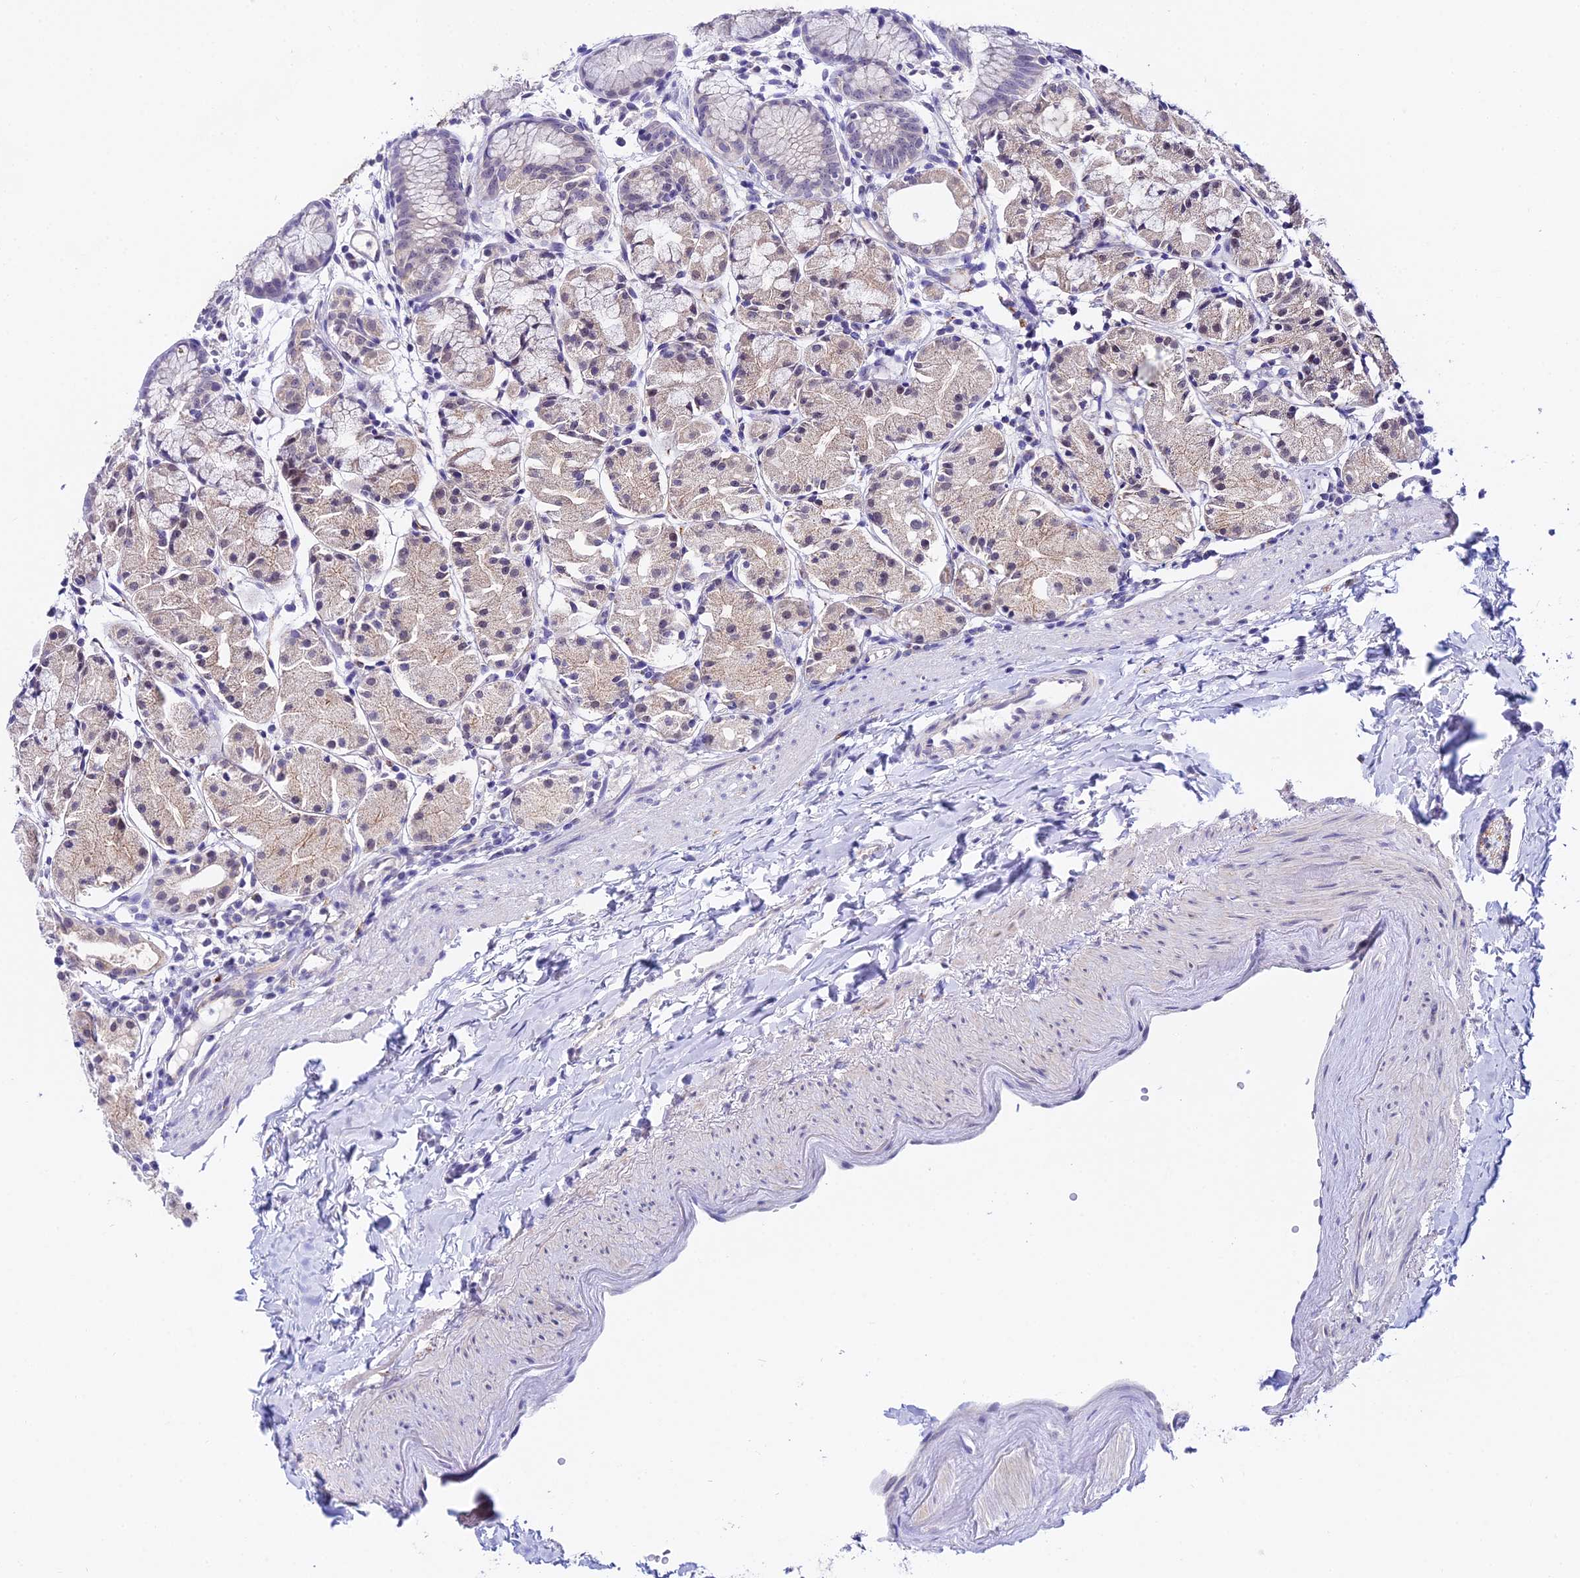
{"staining": {"intensity": "moderate", "quantity": "<25%", "location": "cytoplasmic/membranous"}, "tissue": "stomach", "cell_type": "Glandular cells", "image_type": "normal", "snomed": [{"axis": "morphology", "description": "Normal tissue, NOS"}, {"axis": "topography", "description": "Stomach, upper"}], "caption": "A low amount of moderate cytoplasmic/membranous positivity is present in about <25% of glandular cells in benign stomach. (Brightfield microscopy of DAB IHC at high magnification).", "gene": "ATG16L2", "patient": {"sex": "male", "age": 47}}